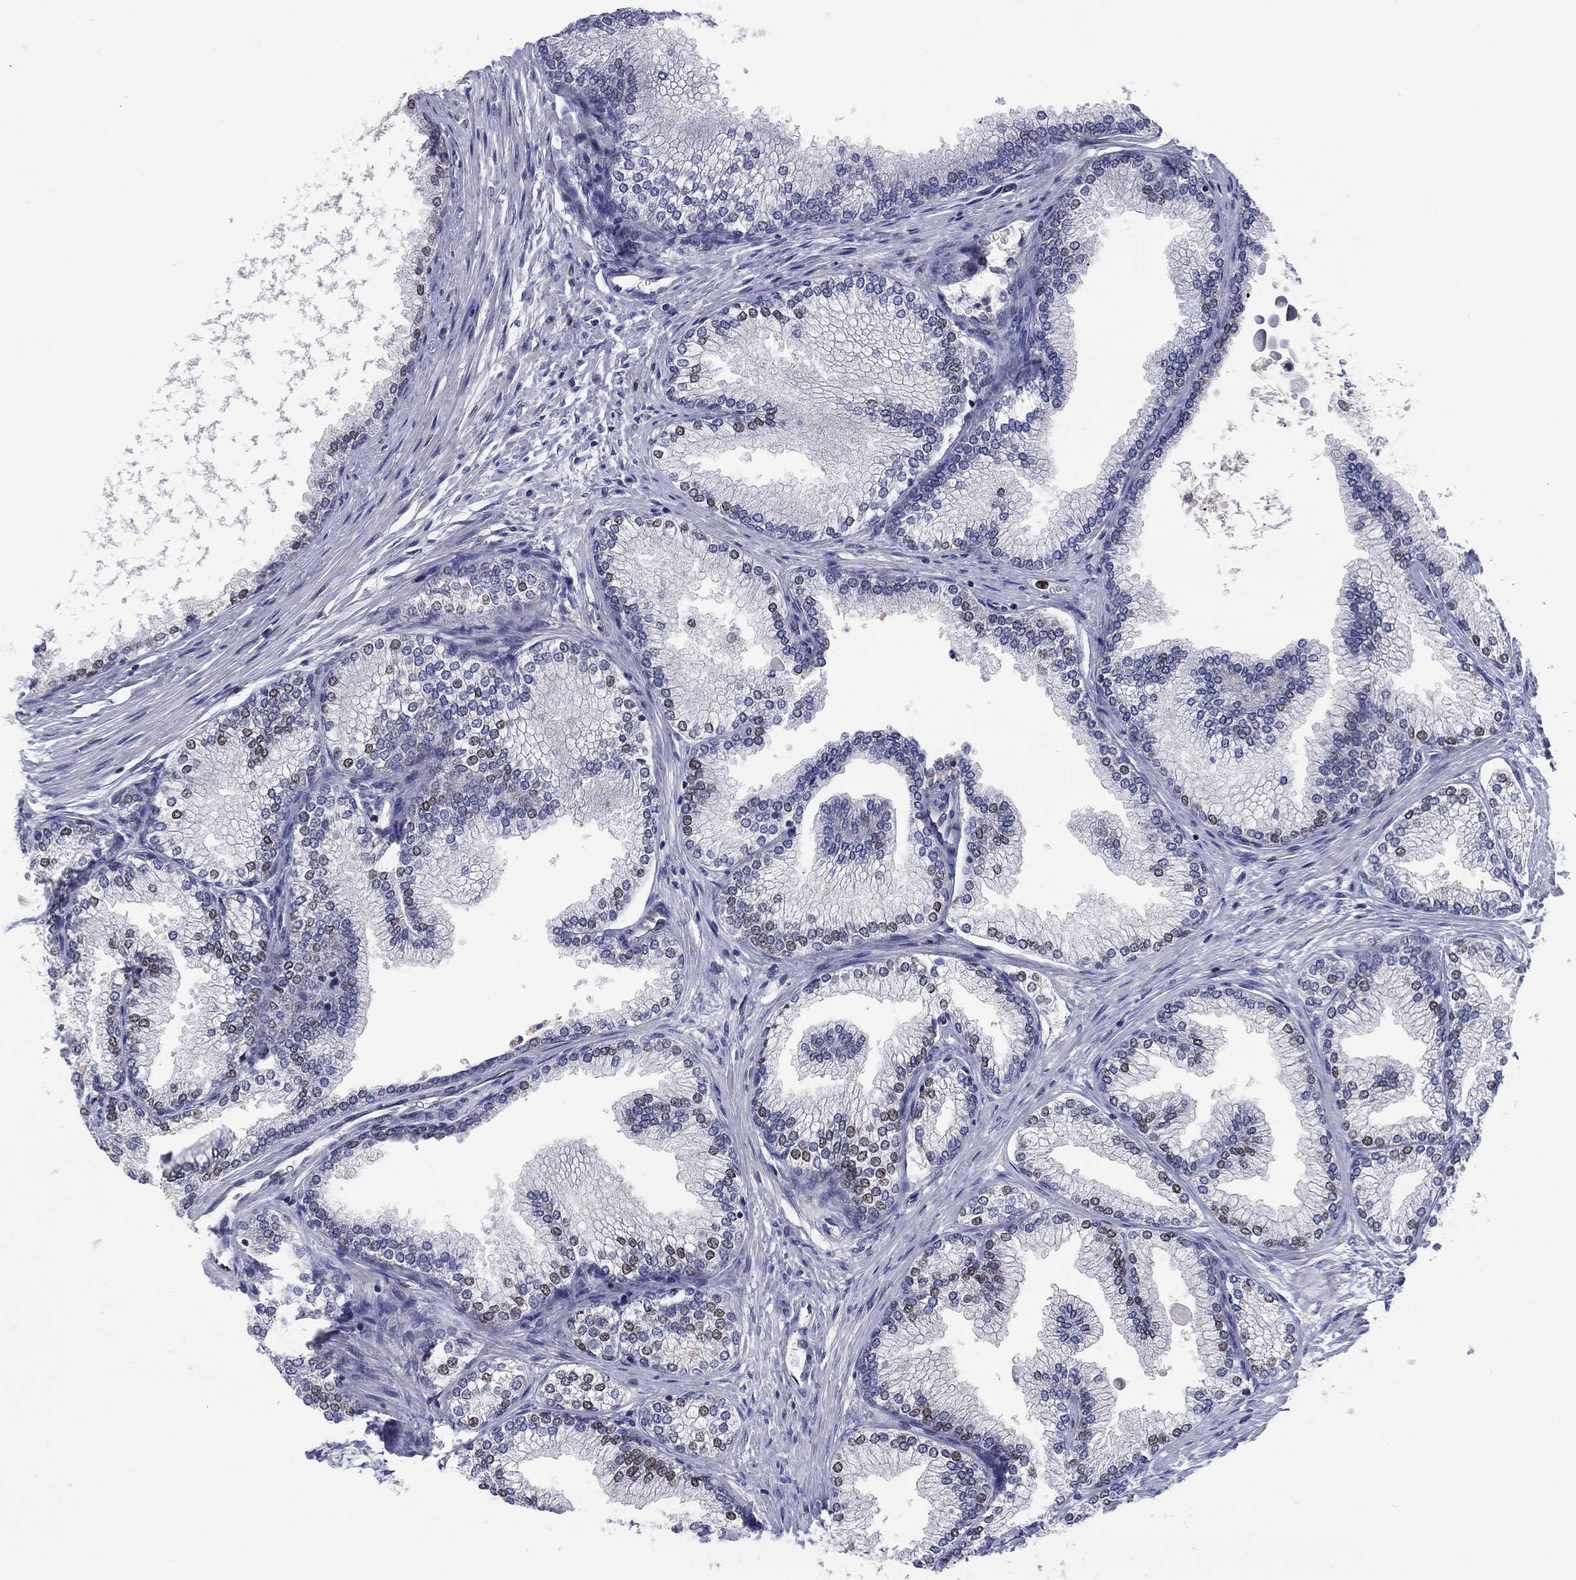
{"staining": {"intensity": "moderate", "quantity": "<25%", "location": "nuclear"}, "tissue": "prostate", "cell_type": "Glandular cells", "image_type": "normal", "snomed": [{"axis": "morphology", "description": "Normal tissue, NOS"}, {"axis": "topography", "description": "Prostate"}], "caption": "Human prostate stained for a protein (brown) reveals moderate nuclear positive positivity in approximately <25% of glandular cells.", "gene": "ZNHIT3", "patient": {"sex": "male", "age": 72}}